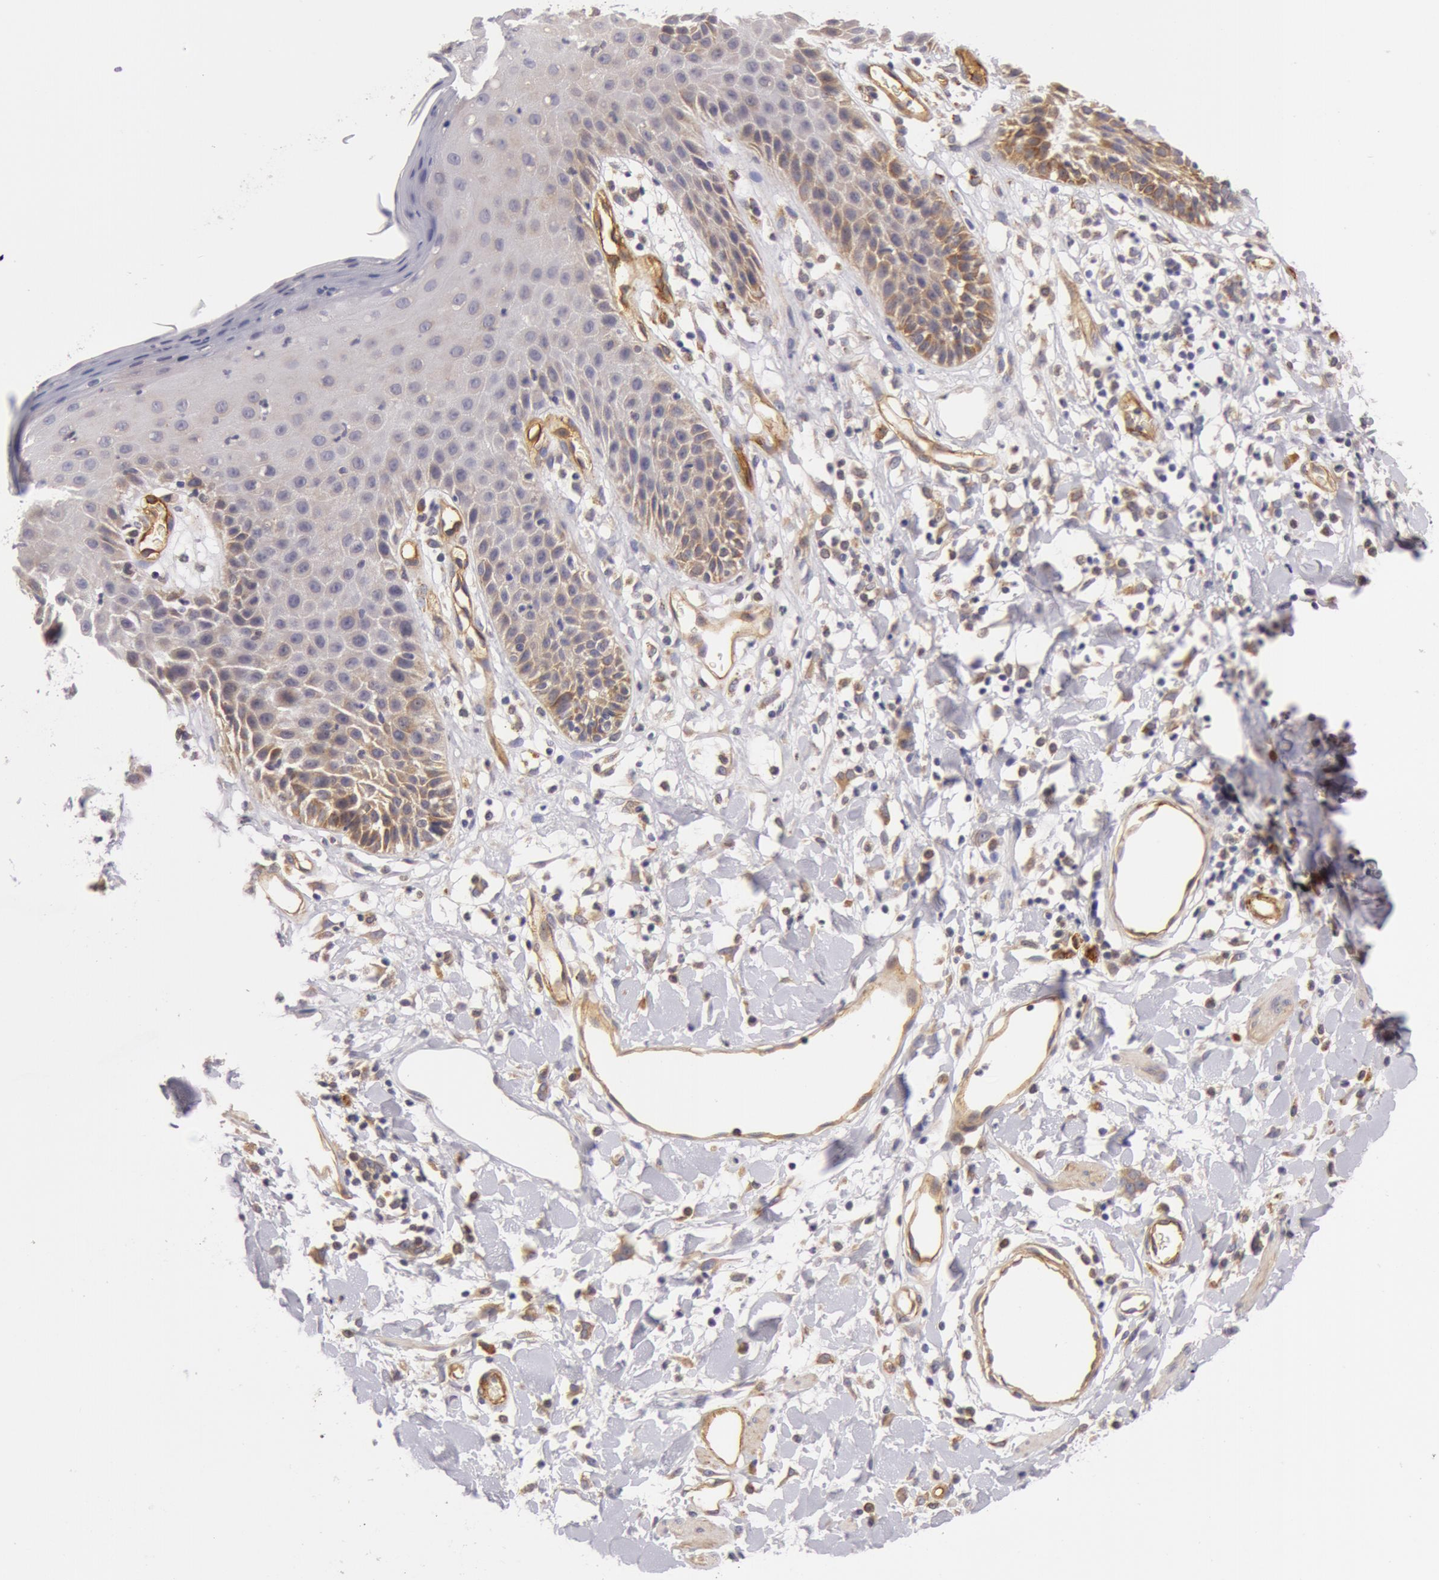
{"staining": {"intensity": "weak", "quantity": "<25%", "location": "cytoplasmic/membranous"}, "tissue": "skin", "cell_type": "Epidermal cells", "image_type": "normal", "snomed": [{"axis": "morphology", "description": "Normal tissue, NOS"}, {"axis": "topography", "description": "Vulva"}, {"axis": "topography", "description": "Peripheral nerve tissue"}], "caption": "Epidermal cells show no significant staining in unremarkable skin. (Immunohistochemistry (ihc), brightfield microscopy, high magnification).", "gene": "IL23A", "patient": {"sex": "female", "age": 68}}